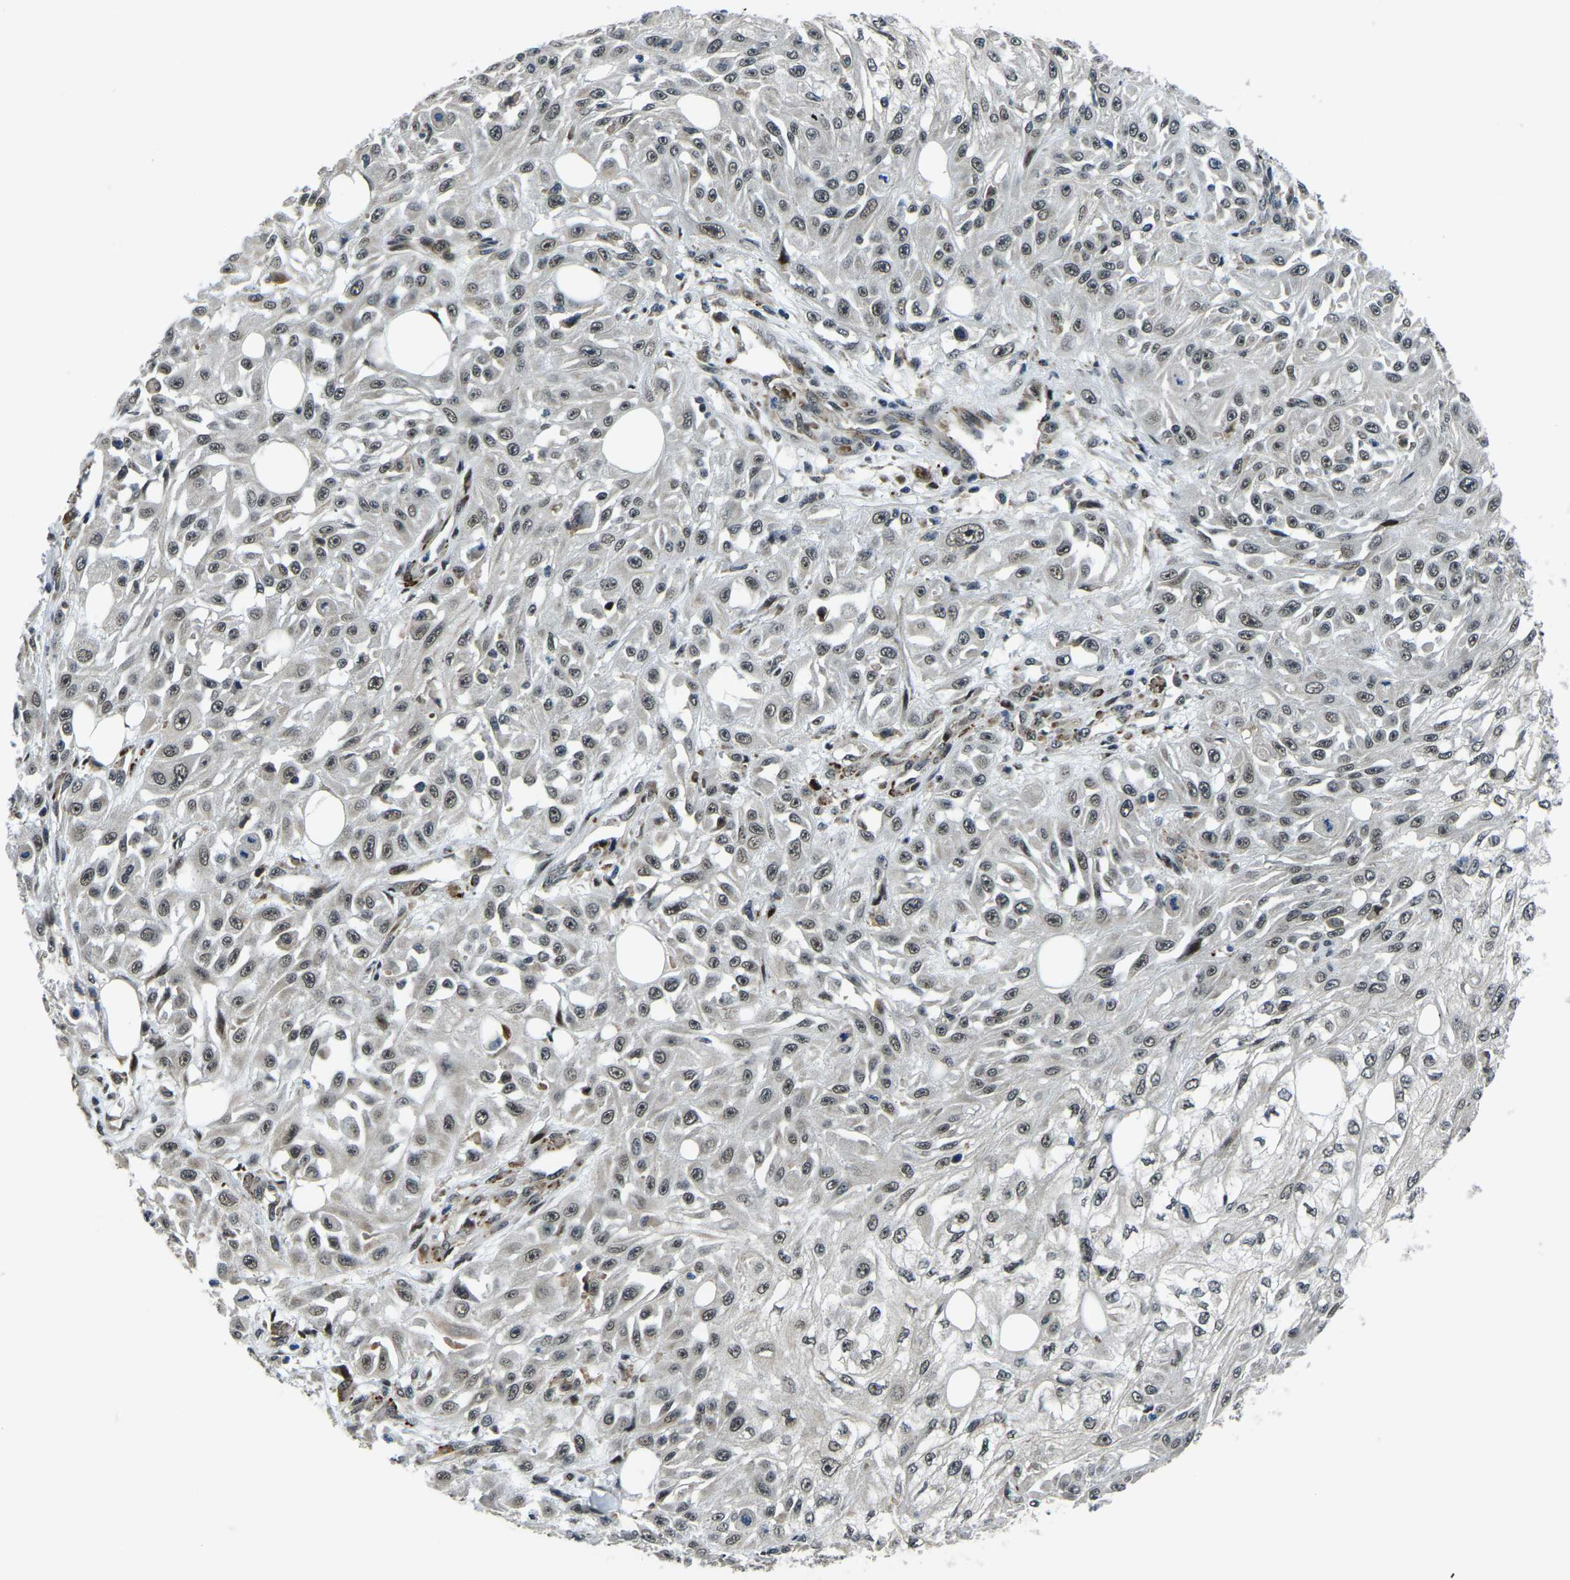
{"staining": {"intensity": "weak", "quantity": "25%-75%", "location": "nuclear"}, "tissue": "skin cancer", "cell_type": "Tumor cells", "image_type": "cancer", "snomed": [{"axis": "morphology", "description": "Squamous cell carcinoma, NOS"}, {"axis": "morphology", "description": "Squamous cell carcinoma, metastatic, NOS"}, {"axis": "topography", "description": "Skin"}, {"axis": "topography", "description": "Lymph node"}], "caption": "An immunohistochemistry (IHC) histopathology image of neoplastic tissue is shown. Protein staining in brown shows weak nuclear positivity in squamous cell carcinoma (skin) within tumor cells.", "gene": "ING2", "patient": {"sex": "male", "age": 75}}